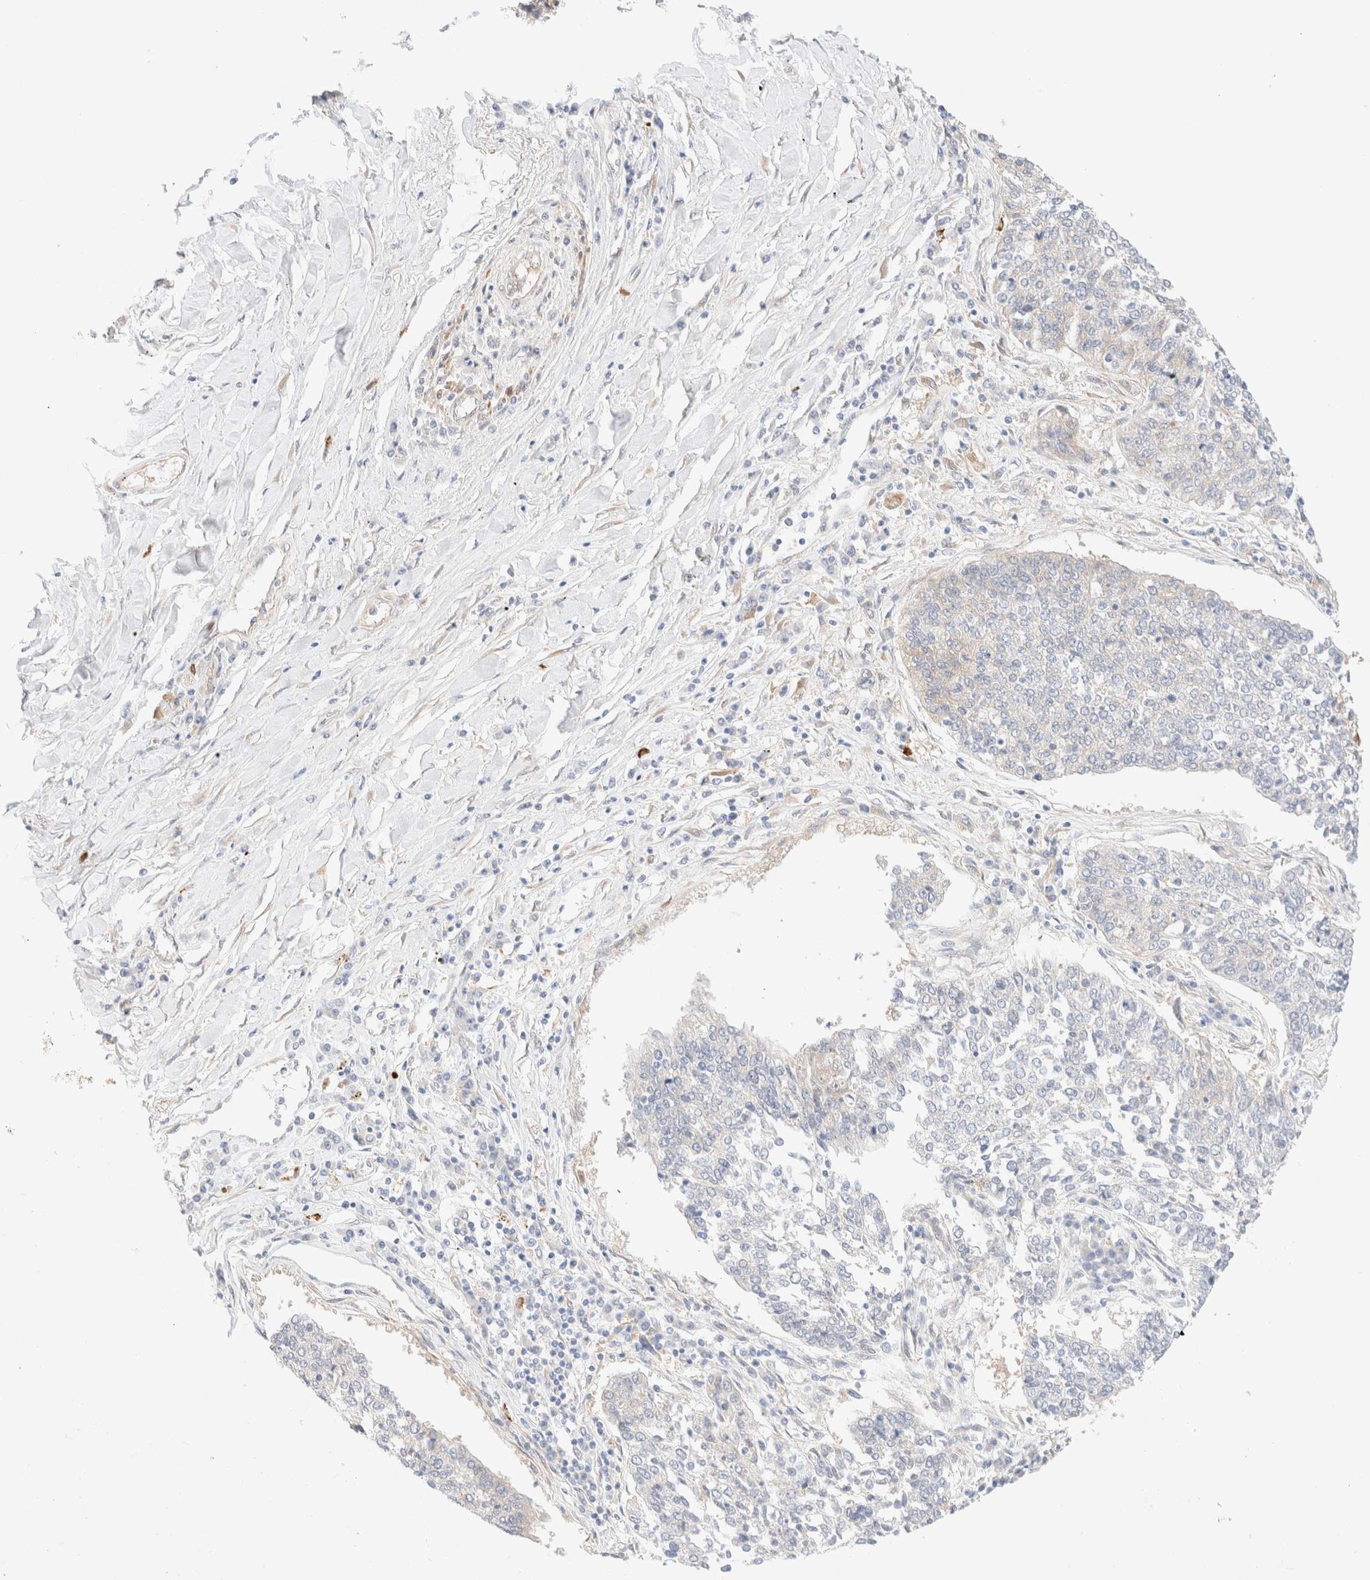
{"staining": {"intensity": "negative", "quantity": "none", "location": "none"}, "tissue": "lung cancer", "cell_type": "Tumor cells", "image_type": "cancer", "snomed": [{"axis": "morphology", "description": "Normal tissue, NOS"}, {"axis": "morphology", "description": "Squamous cell carcinoma, NOS"}, {"axis": "topography", "description": "Cartilage tissue"}, {"axis": "topography", "description": "Bronchus"}, {"axis": "topography", "description": "Lung"}, {"axis": "topography", "description": "Peripheral nerve tissue"}], "caption": "DAB immunohistochemical staining of human squamous cell carcinoma (lung) exhibits no significant expression in tumor cells. The staining was performed using DAB to visualize the protein expression in brown, while the nuclei were stained in blue with hematoxylin (Magnification: 20x).", "gene": "NIBAN2", "patient": {"sex": "female", "age": 49}}